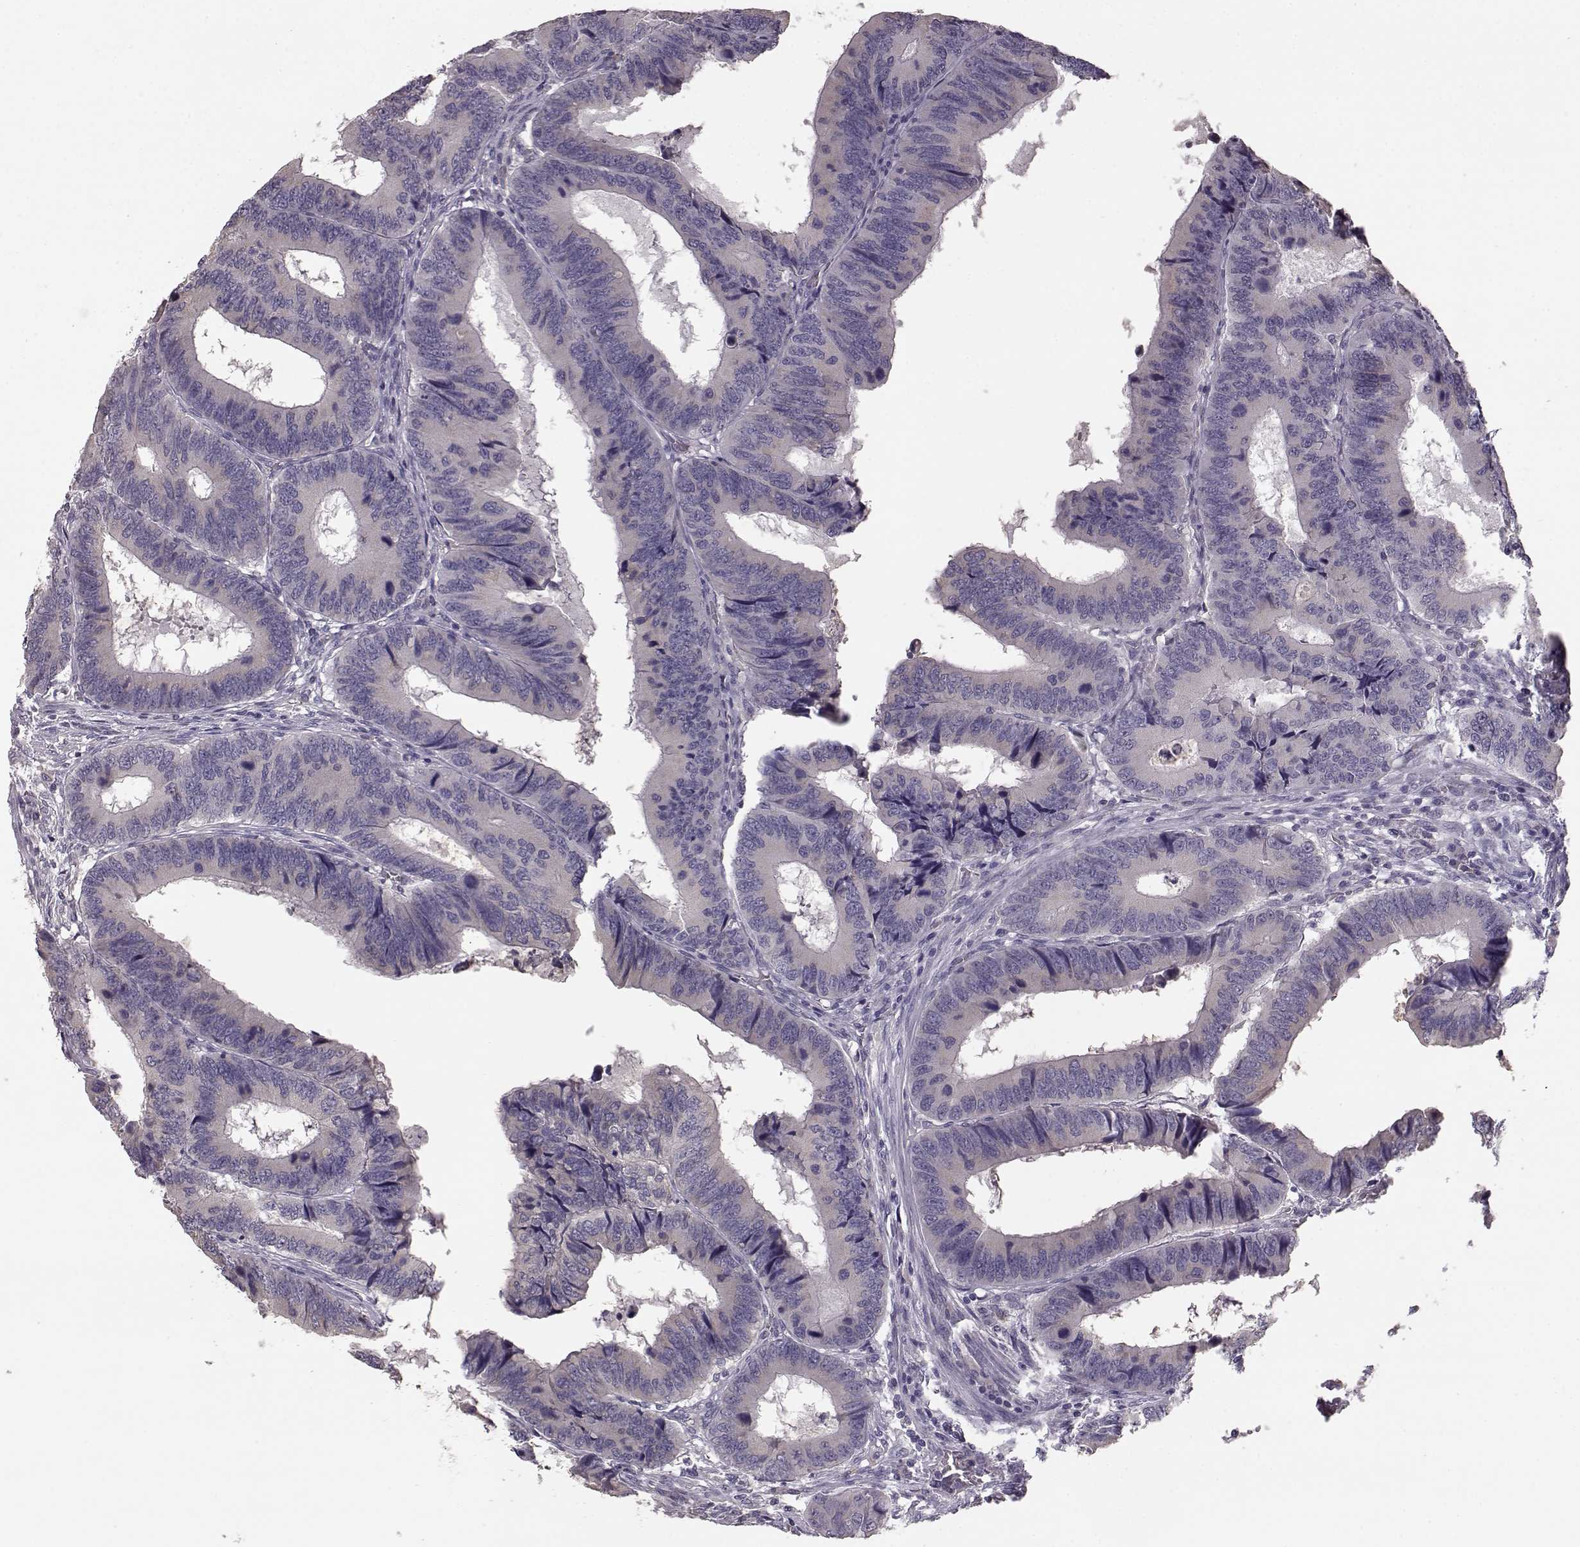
{"staining": {"intensity": "negative", "quantity": "none", "location": "none"}, "tissue": "colorectal cancer", "cell_type": "Tumor cells", "image_type": "cancer", "snomed": [{"axis": "morphology", "description": "Adenocarcinoma, NOS"}, {"axis": "topography", "description": "Colon"}], "caption": "Protein analysis of colorectal cancer (adenocarcinoma) exhibits no significant expression in tumor cells.", "gene": "GHR", "patient": {"sex": "male", "age": 53}}